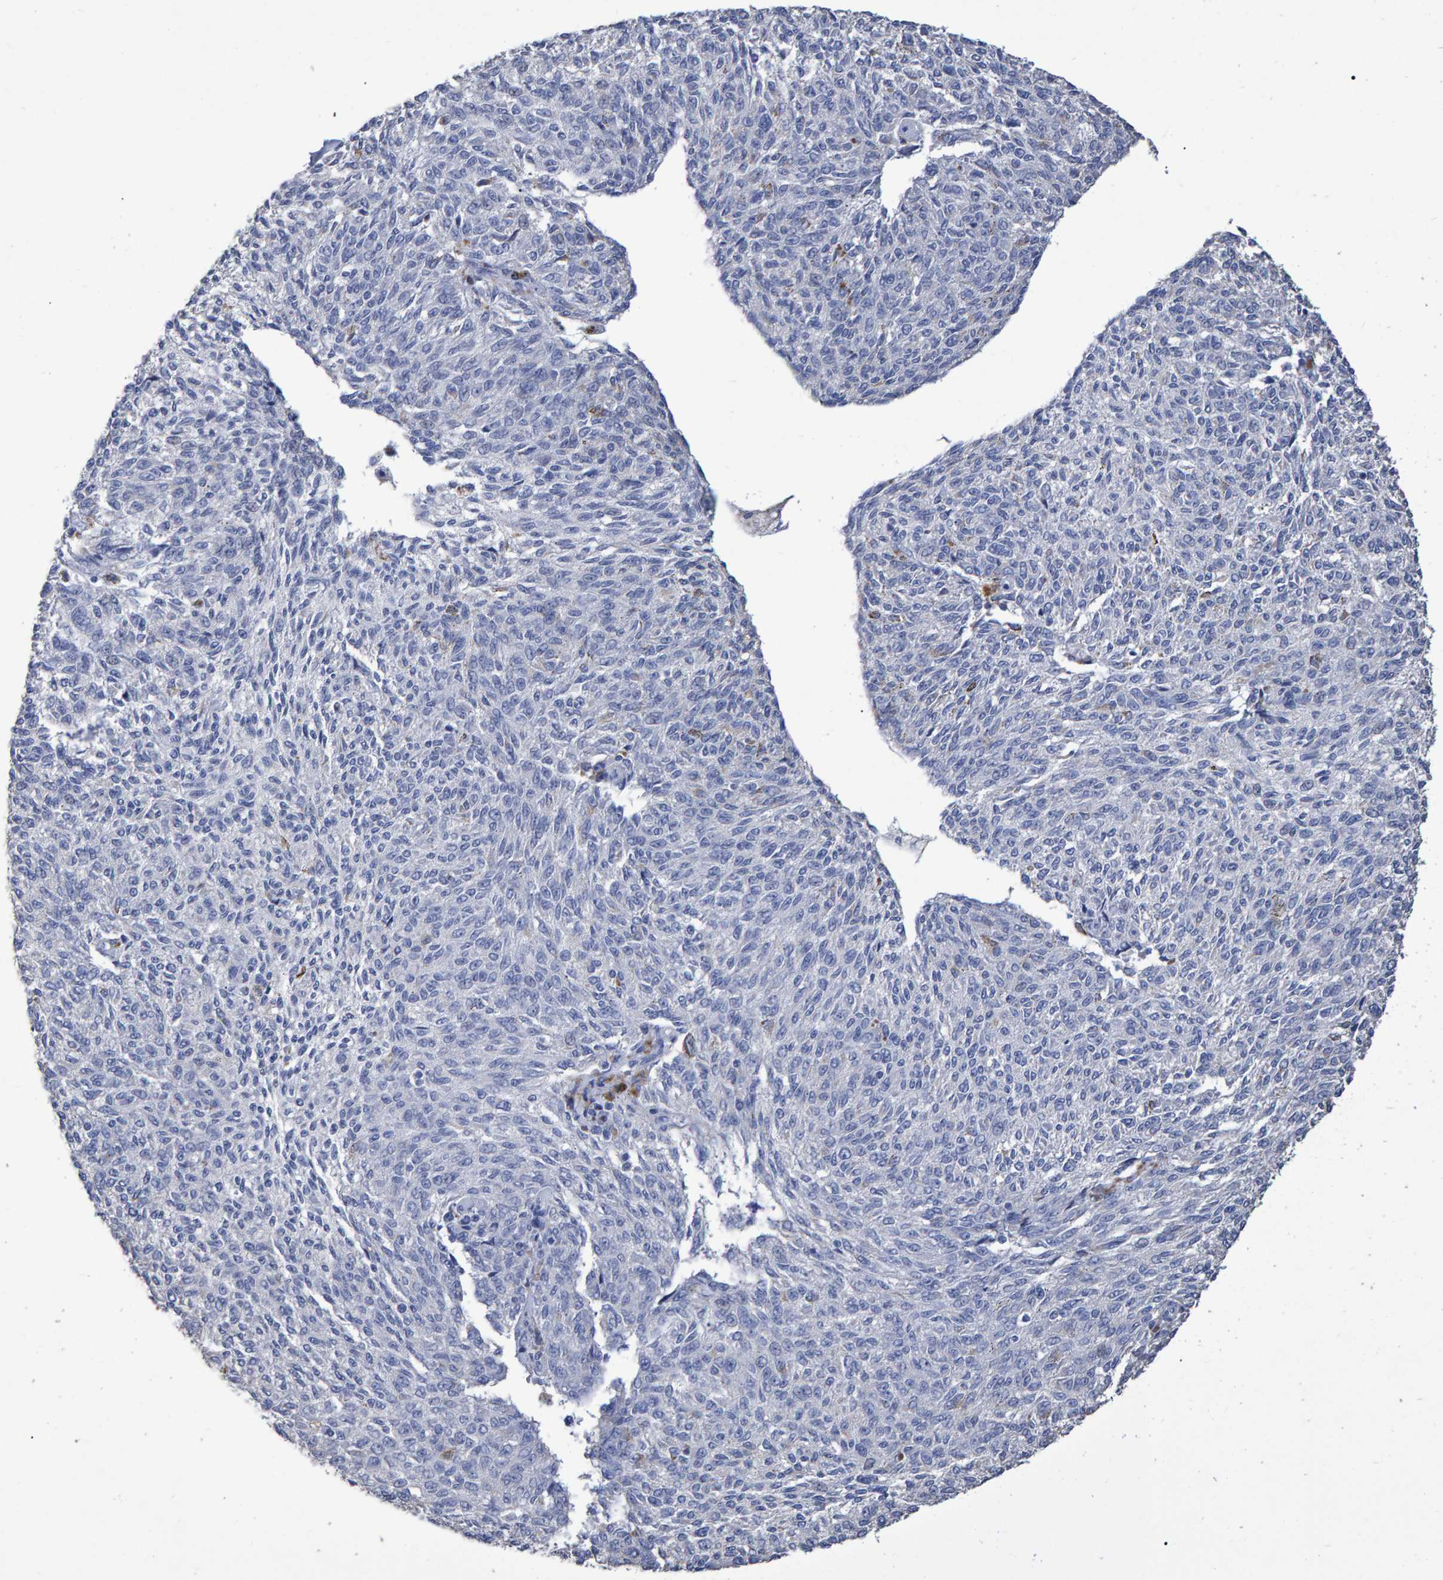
{"staining": {"intensity": "negative", "quantity": "none", "location": "none"}, "tissue": "melanoma", "cell_type": "Tumor cells", "image_type": "cancer", "snomed": [{"axis": "morphology", "description": "Malignant melanoma, NOS"}, {"axis": "topography", "description": "Skin"}], "caption": "The micrograph demonstrates no significant expression in tumor cells of malignant melanoma.", "gene": "HEMGN", "patient": {"sex": "female", "age": 72}}